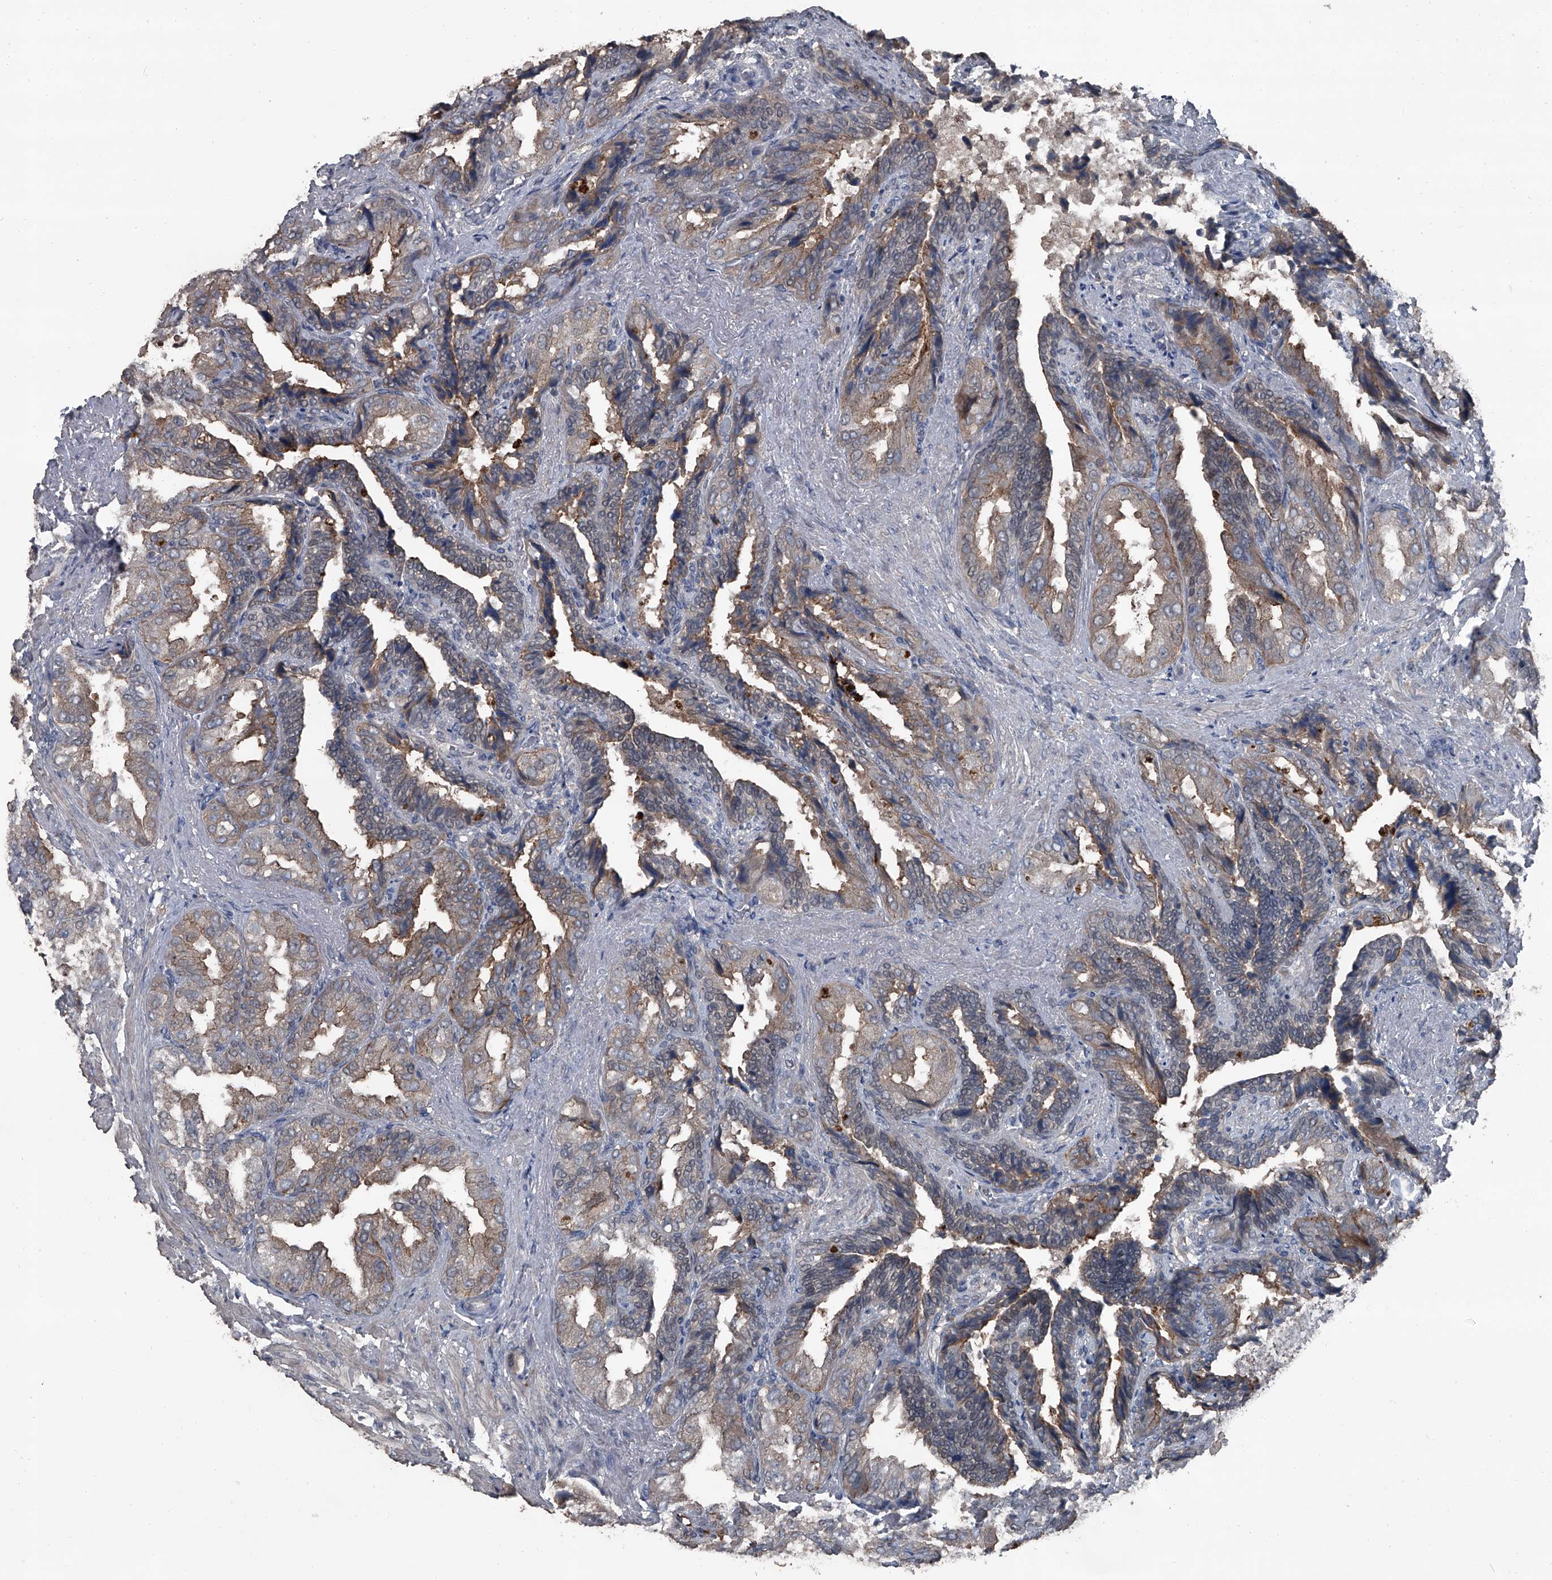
{"staining": {"intensity": "moderate", "quantity": ">75%", "location": "cytoplasmic/membranous"}, "tissue": "seminal vesicle", "cell_type": "Glandular cells", "image_type": "normal", "snomed": [{"axis": "morphology", "description": "Normal tissue, NOS"}, {"axis": "topography", "description": "Seminal veicle"}, {"axis": "topography", "description": "Peripheral nerve tissue"}], "caption": "An immunohistochemistry (IHC) image of normal tissue is shown. Protein staining in brown labels moderate cytoplasmic/membranous positivity in seminal vesicle within glandular cells.", "gene": "OARD1", "patient": {"sex": "male", "age": 63}}